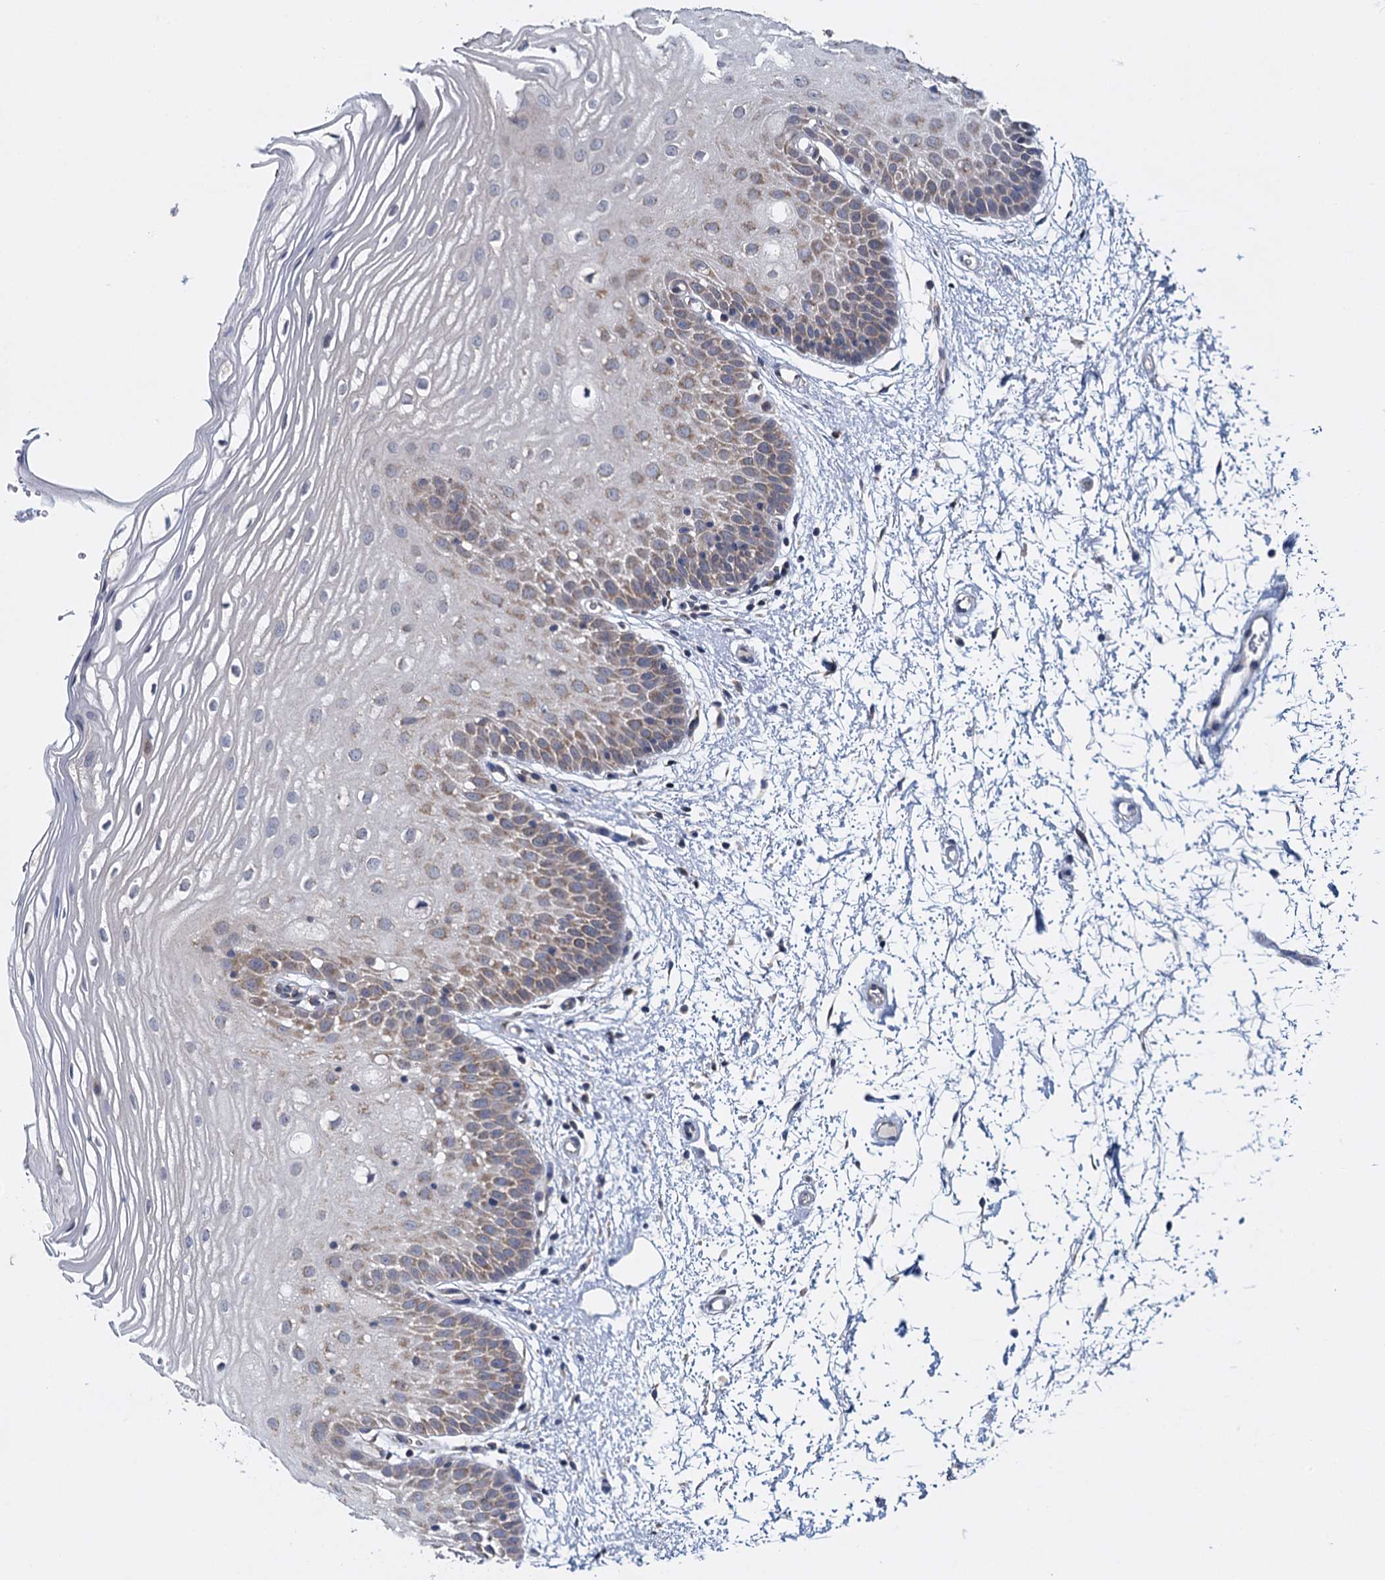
{"staining": {"intensity": "weak", "quantity": "25%-75%", "location": "cytoplasmic/membranous"}, "tissue": "oral mucosa", "cell_type": "Squamous epithelial cells", "image_type": "normal", "snomed": [{"axis": "morphology", "description": "Normal tissue, NOS"}, {"axis": "topography", "description": "Oral tissue"}, {"axis": "topography", "description": "Tounge, NOS"}], "caption": "Immunohistochemical staining of benign human oral mucosa exhibits low levels of weak cytoplasmic/membranous staining in approximately 25%-75% of squamous epithelial cells. (DAB IHC, brown staining for protein, blue staining for nuclei).", "gene": "GSTM2", "patient": {"sex": "female", "age": 73}}